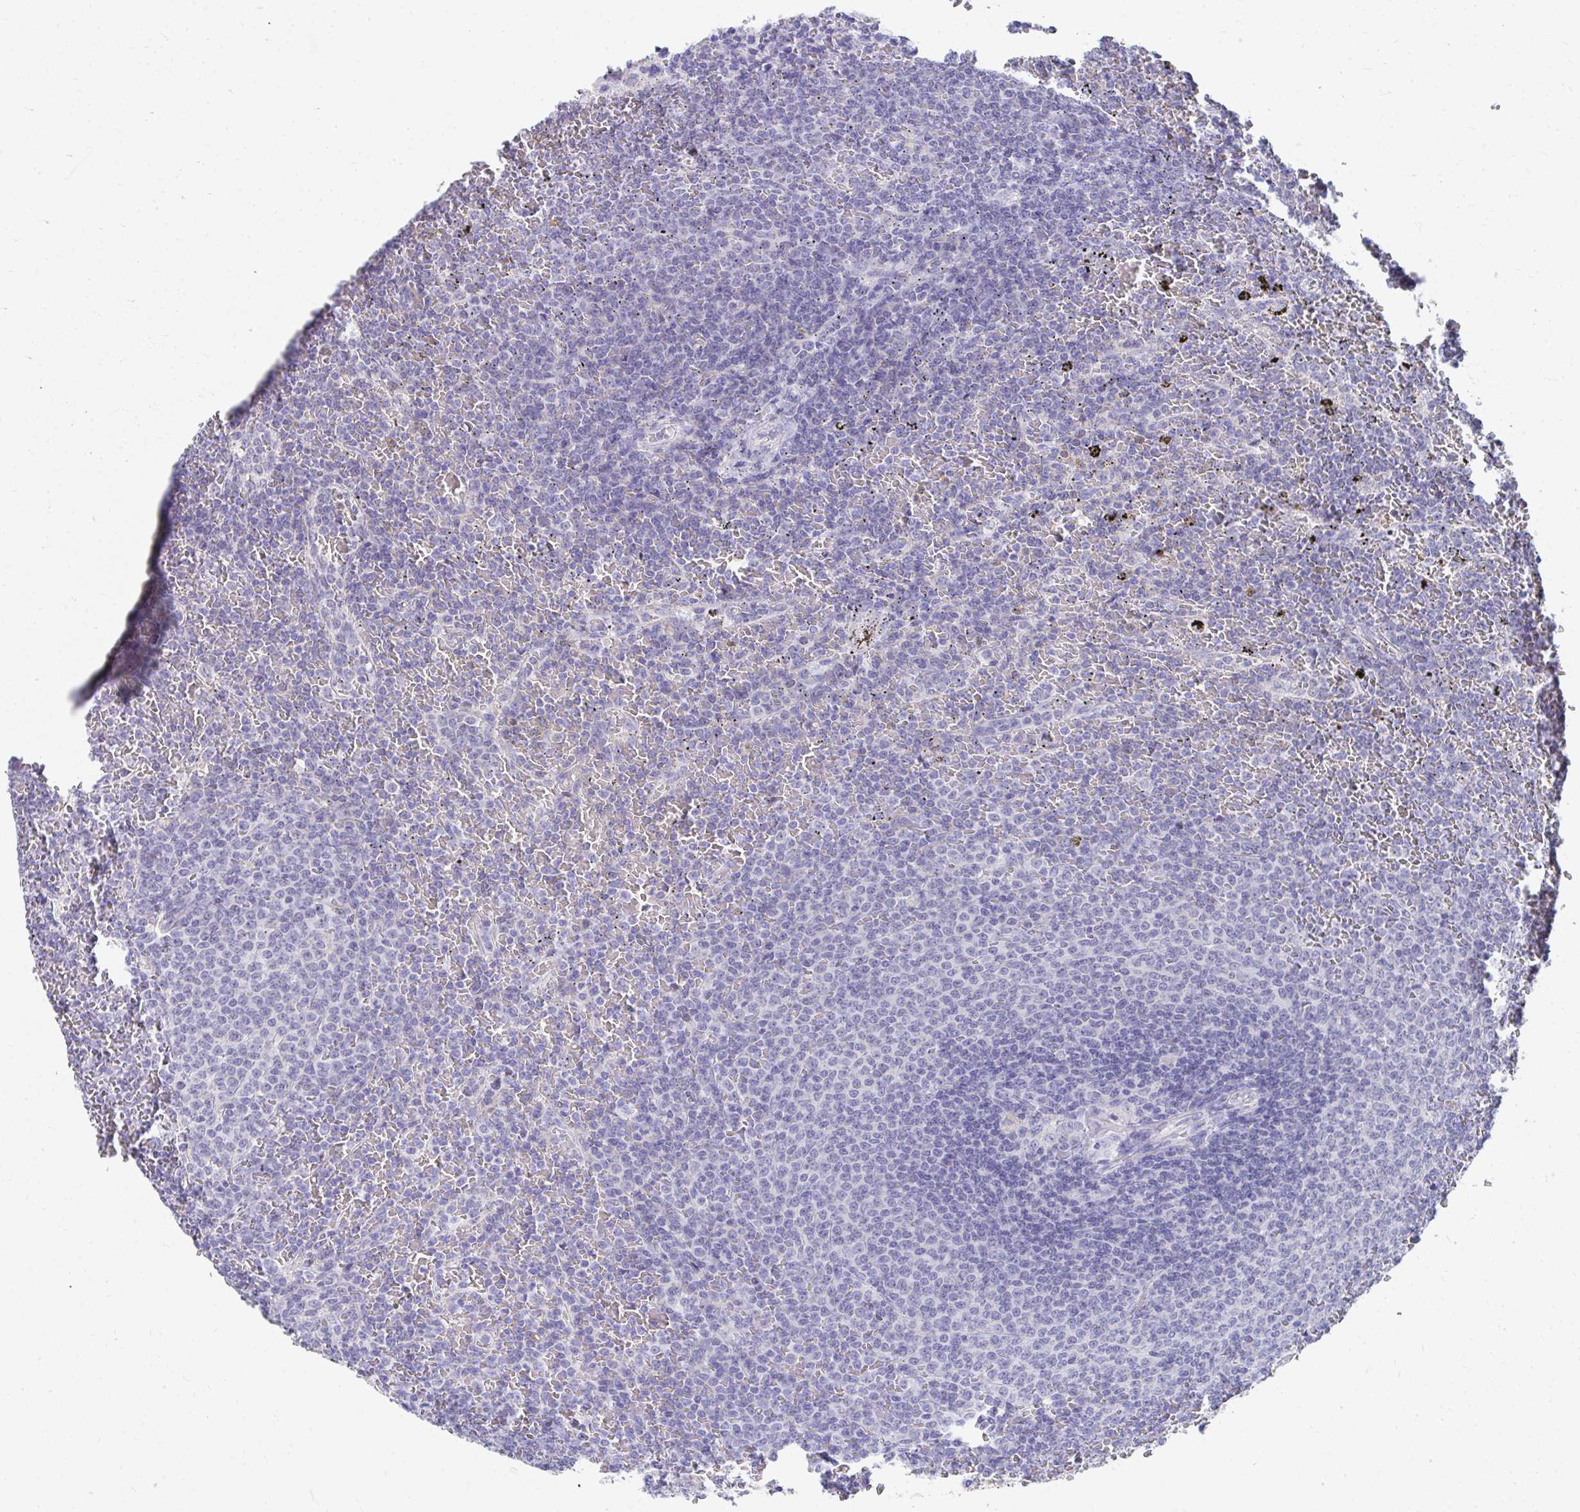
{"staining": {"intensity": "negative", "quantity": "none", "location": "none"}, "tissue": "lymphoma", "cell_type": "Tumor cells", "image_type": "cancer", "snomed": [{"axis": "morphology", "description": "Malignant lymphoma, non-Hodgkin's type, Low grade"}, {"axis": "topography", "description": "Spleen"}], "caption": "This micrograph is of malignant lymphoma, non-Hodgkin's type (low-grade) stained with immunohistochemistry (IHC) to label a protein in brown with the nuclei are counter-stained blue. There is no expression in tumor cells.", "gene": "TMPRSS2", "patient": {"sex": "female", "age": 77}}